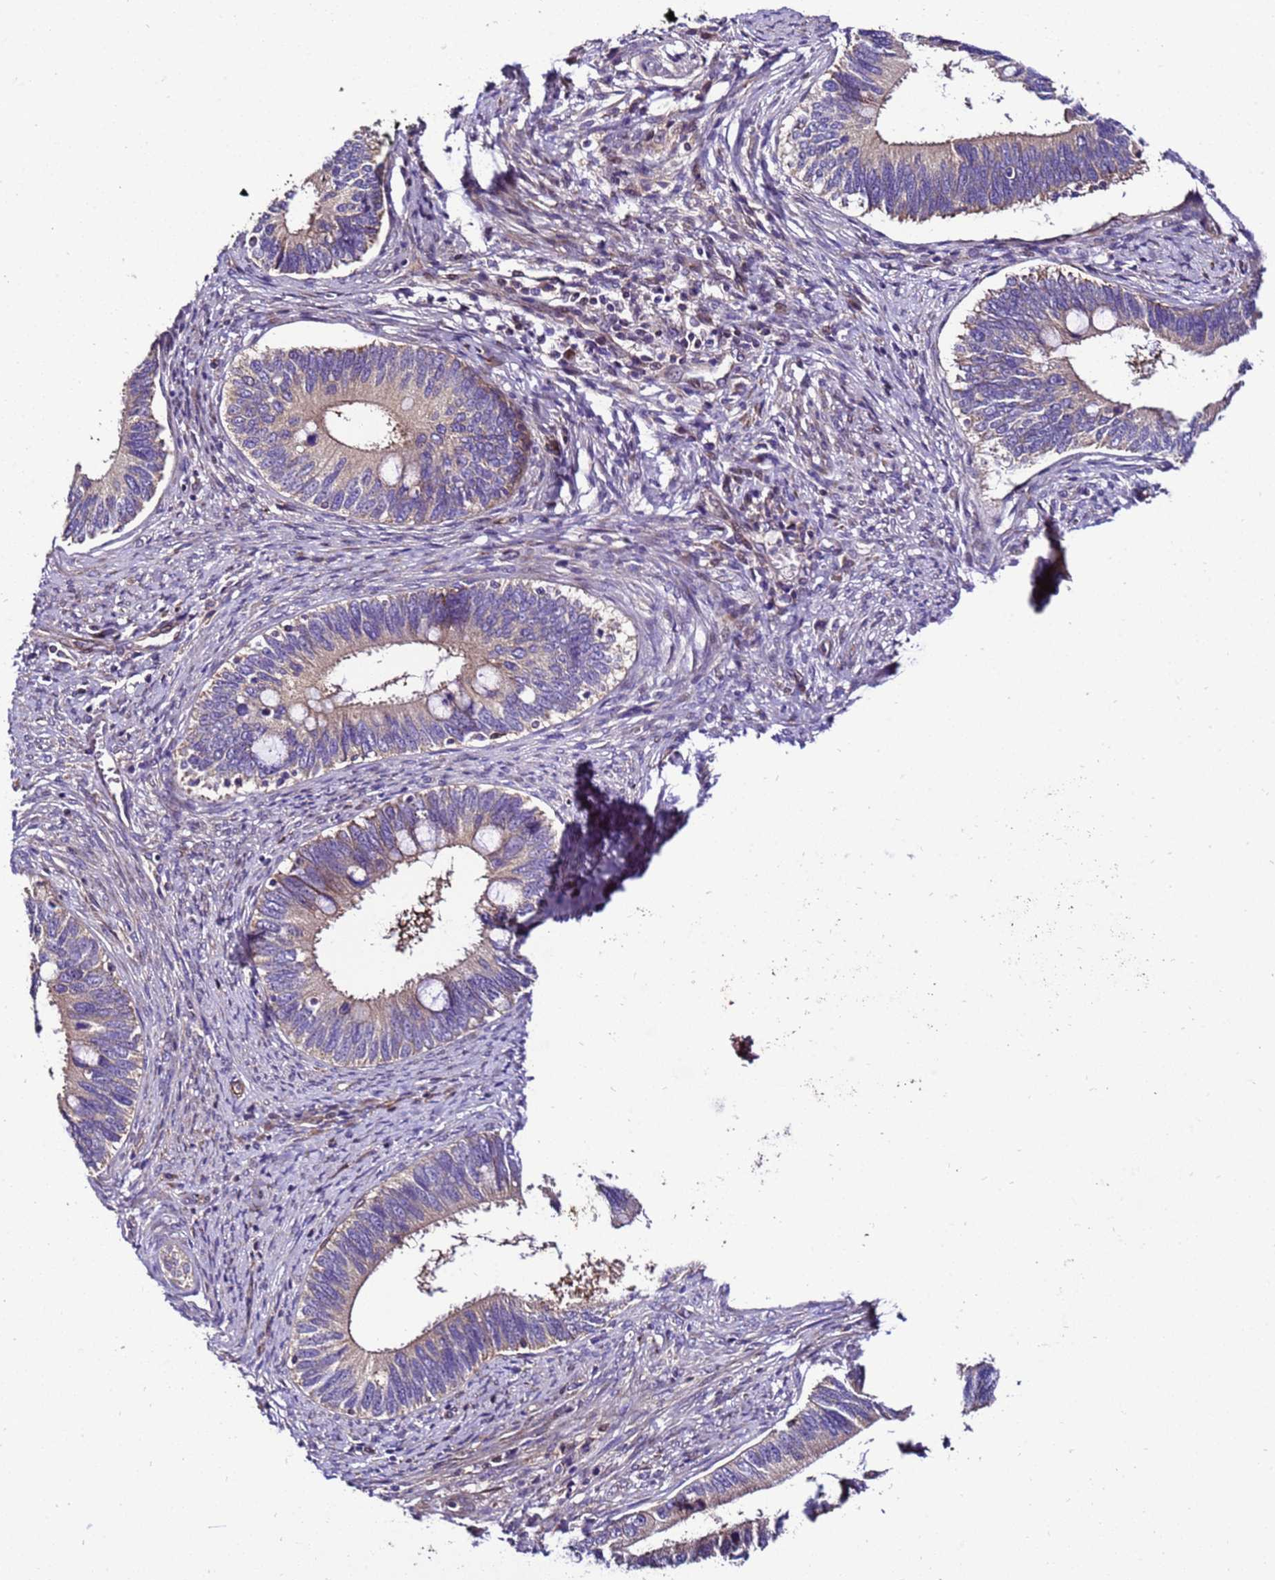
{"staining": {"intensity": "weak", "quantity": "25%-75%", "location": "cytoplasmic/membranous"}, "tissue": "cervical cancer", "cell_type": "Tumor cells", "image_type": "cancer", "snomed": [{"axis": "morphology", "description": "Adenocarcinoma, NOS"}, {"axis": "topography", "description": "Cervix"}], "caption": "Protein expression analysis of cervical cancer exhibits weak cytoplasmic/membranous expression in approximately 25%-75% of tumor cells.", "gene": "ZNF417", "patient": {"sex": "female", "age": 42}}